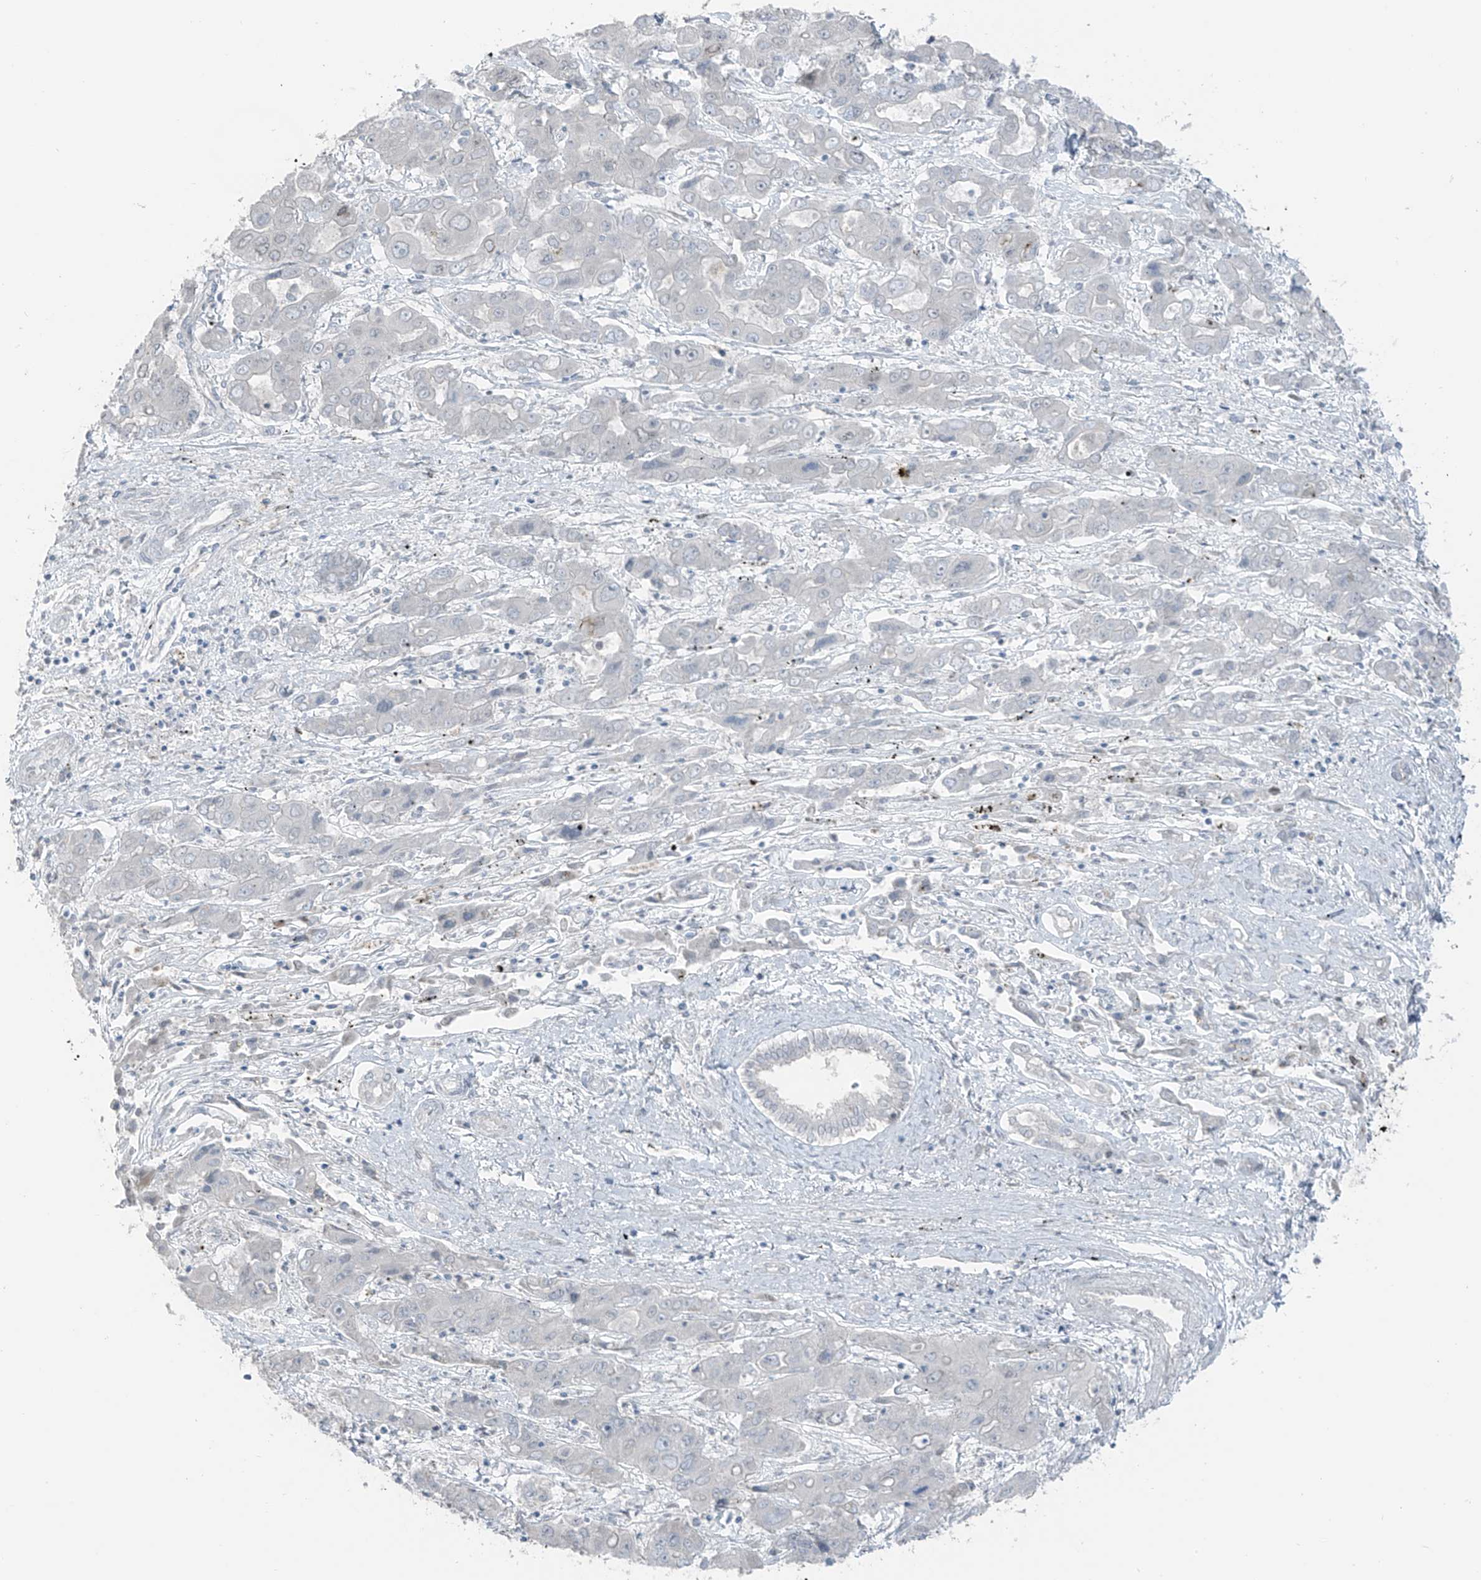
{"staining": {"intensity": "negative", "quantity": "none", "location": "none"}, "tissue": "liver cancer", "cell_type": "Tumor cells", "image_type": "cancer", "snomed": [{"axis": "morphology", "description": "Cholangiocarcinoma"}, {"axis": "topography", "description": "Liver"}], "caption": "Immunohistochemical staining of human liver cholangiocarcinoma demonstrates no significant positivity in tumor cells.", "gene": "PRDM6", "patient": {"sex": "male", "age": 67}}